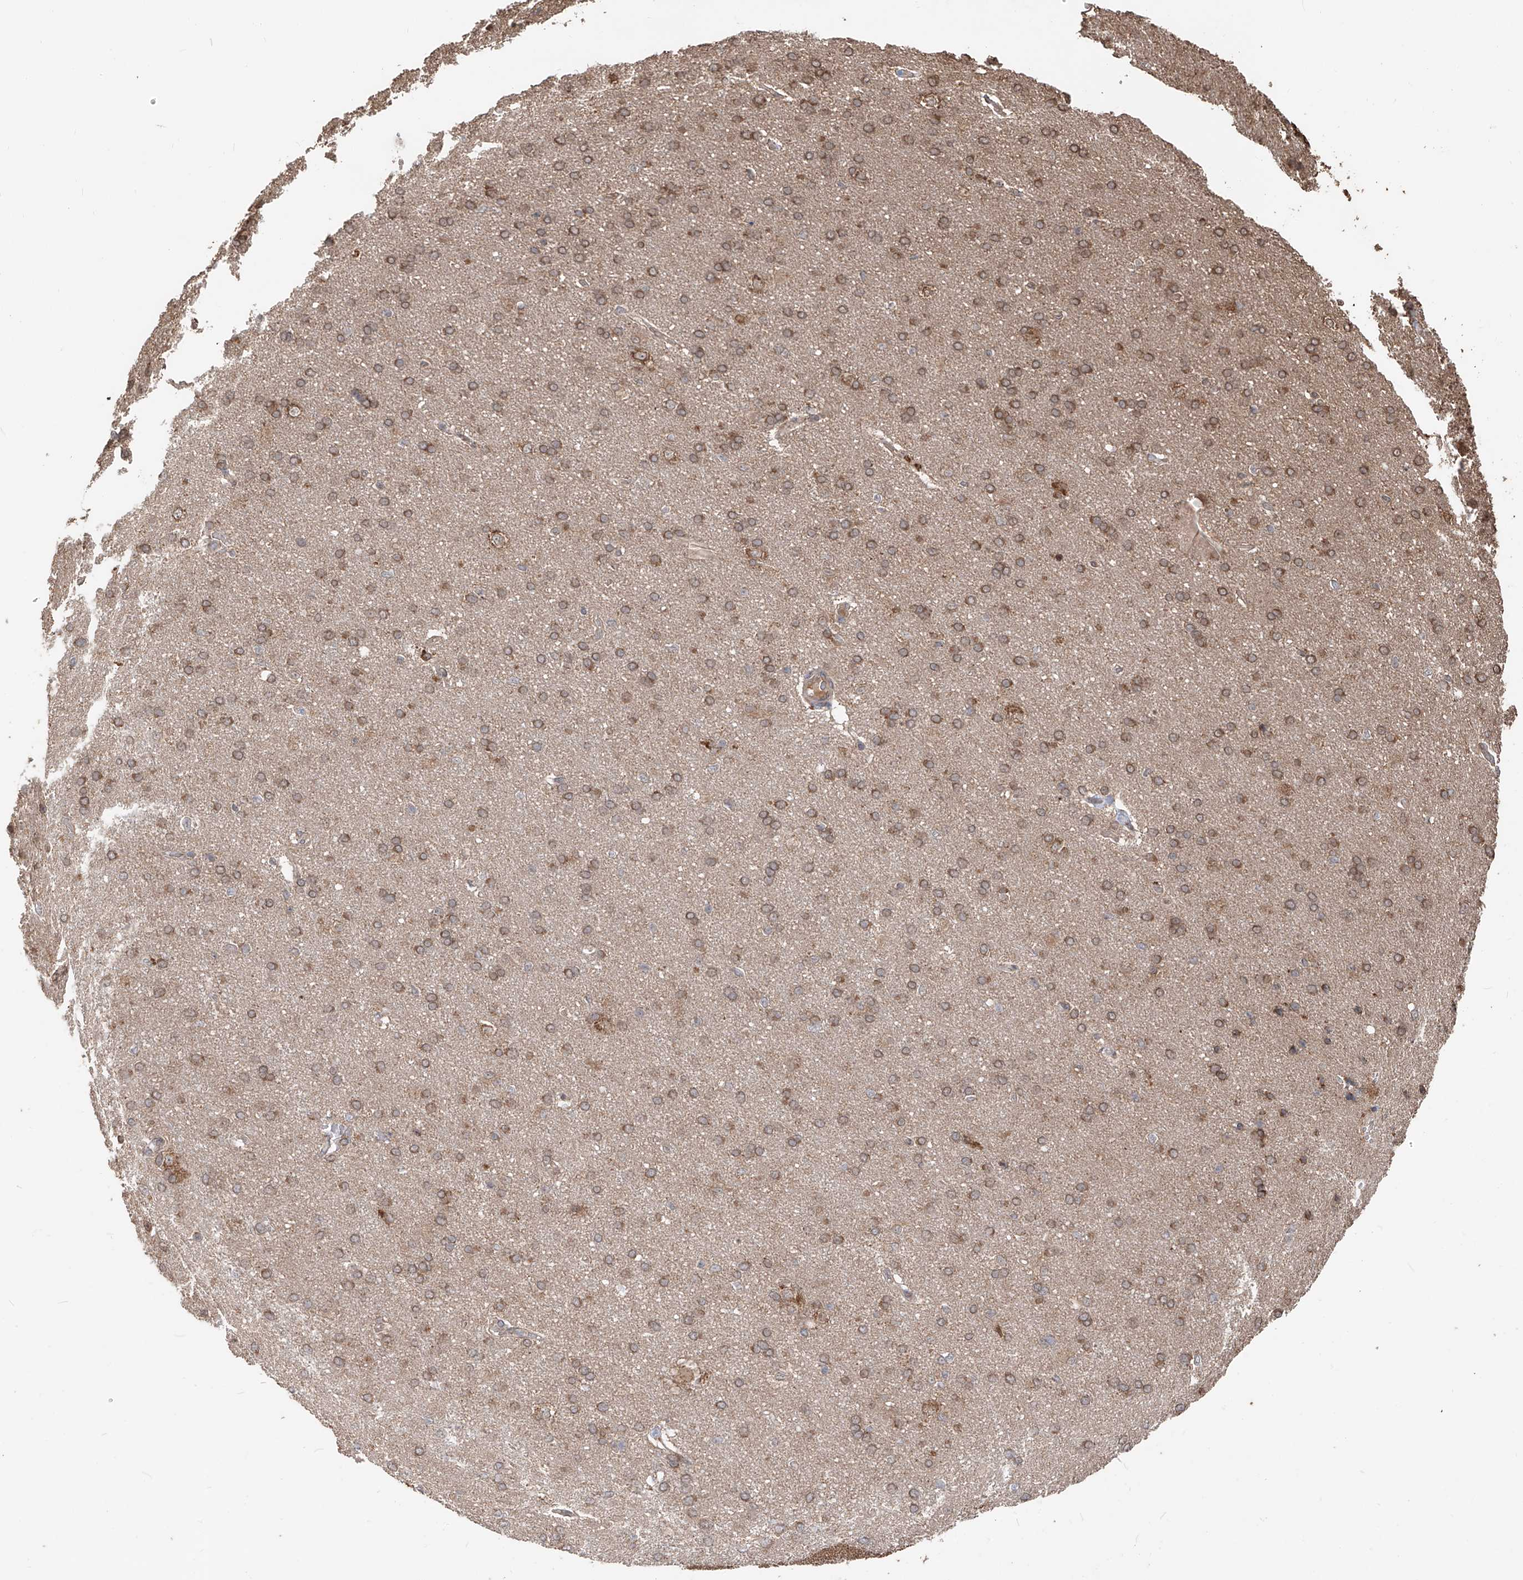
{"staining": {"intensity": "negative", "quantity": "none", "location": "none"}, "tissue": "cerebral cortex", "cell_type": "Endothelial cells", "image_type": "normal", "snomed": [{"axis": "morphology", "description": "Normal tissue, NOS"}, {"axis": "topography", "description": "Cerebral cortex"}], "caption": "A micrograph of cerebral cortex stained for a protein demonstrates no brown staining in endothelial cells. Nuclei are stained in blue.", "gene": "FAM135A", "patient": {"sex": "male", "age": 62}}